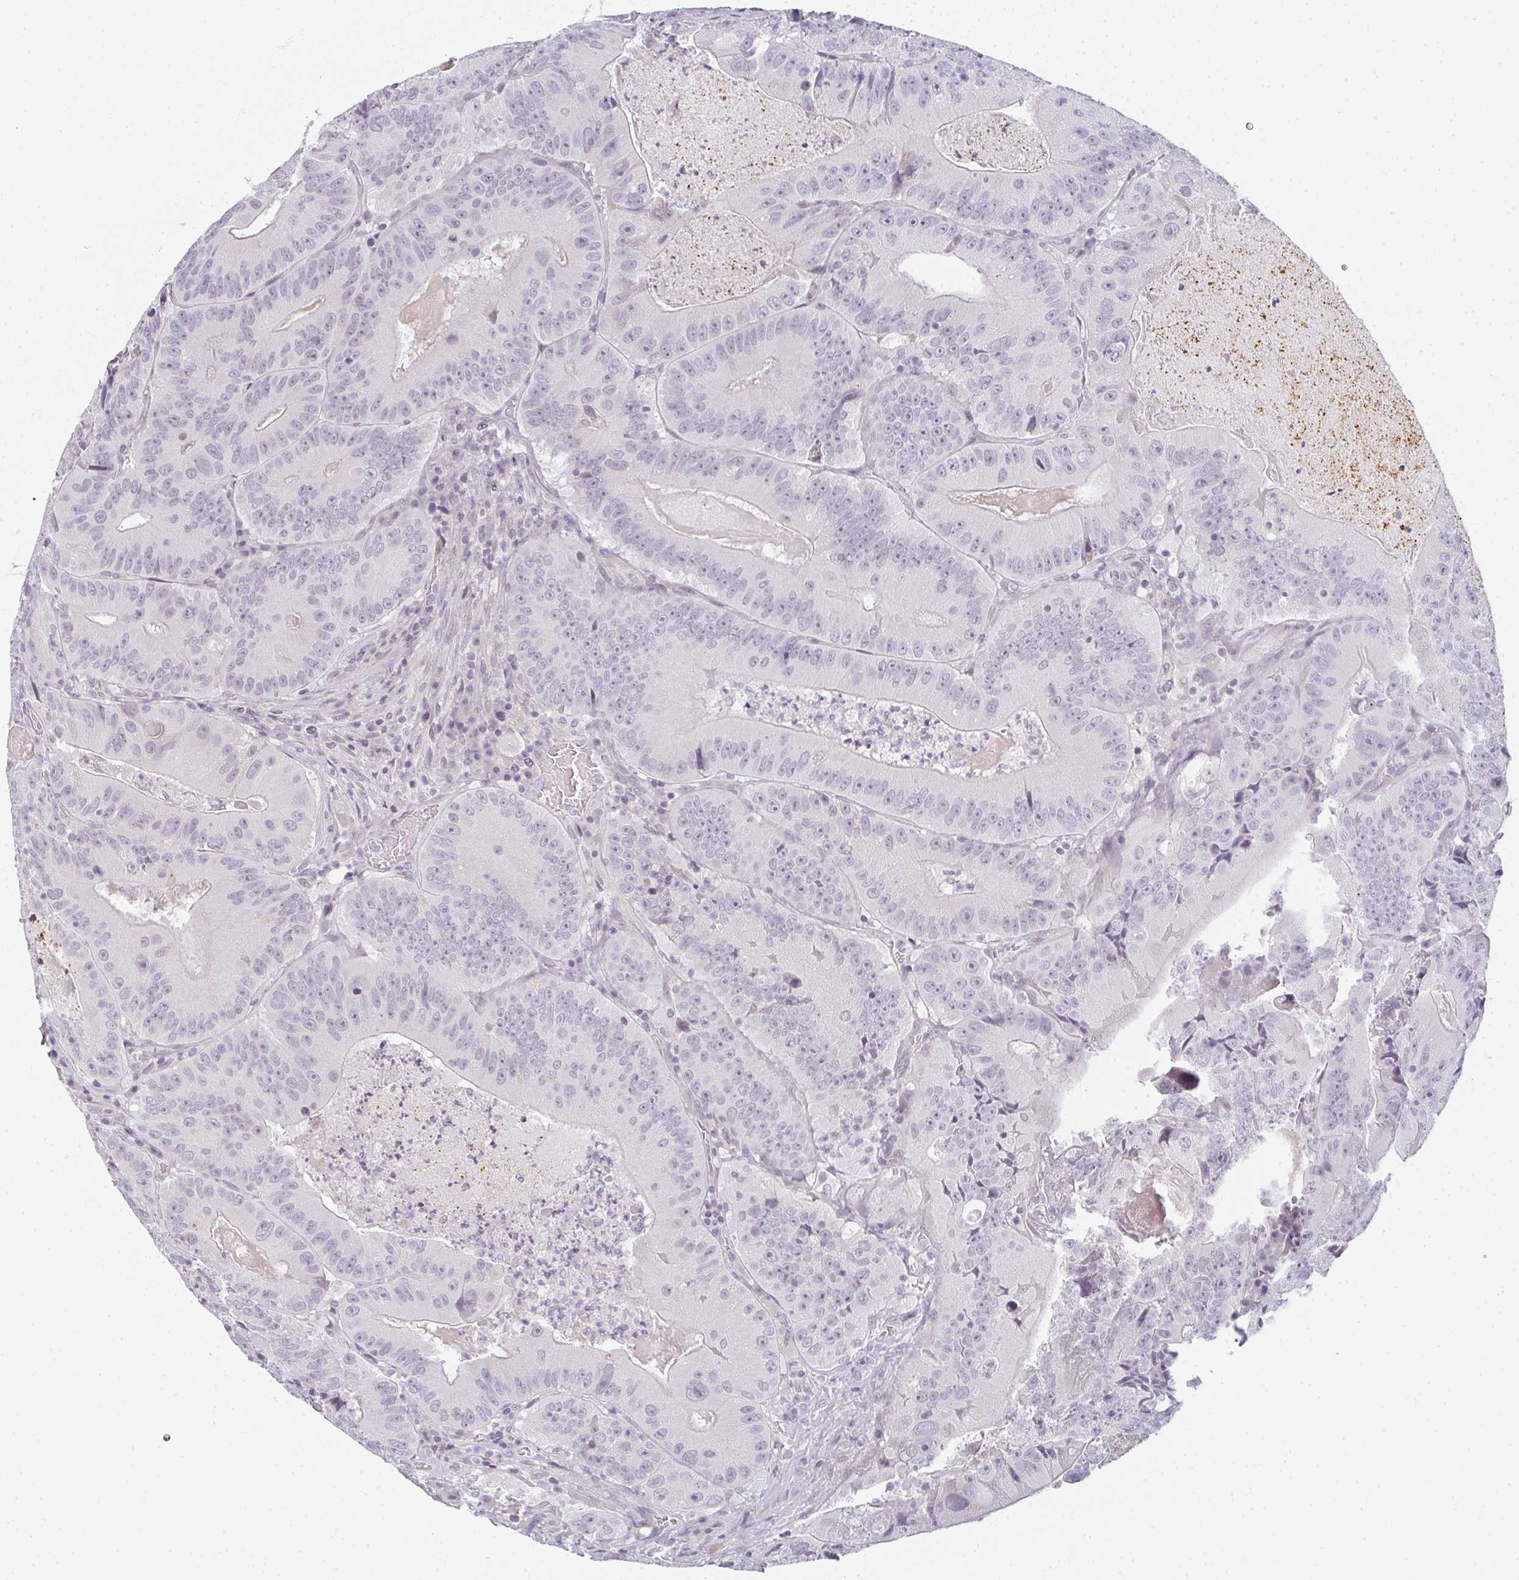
{"staining": {"intensity": "negative", "quantity": "none", "location": "none"}, "tissue": "colorectal cancer", "cell_type": "Tumor cells", "image_type": "cancer", "snomed": [{"axis": "morphology", "description": "Adenocarcinoma, NOS"}, {"axis": "topography", "description": "Colon"}], "caption": "Immunohistochemistry of colorectal cancer displays no expression in tumor cells.", "gene": "RBBP6", "patient": {"sex": "female", "age": 86}}